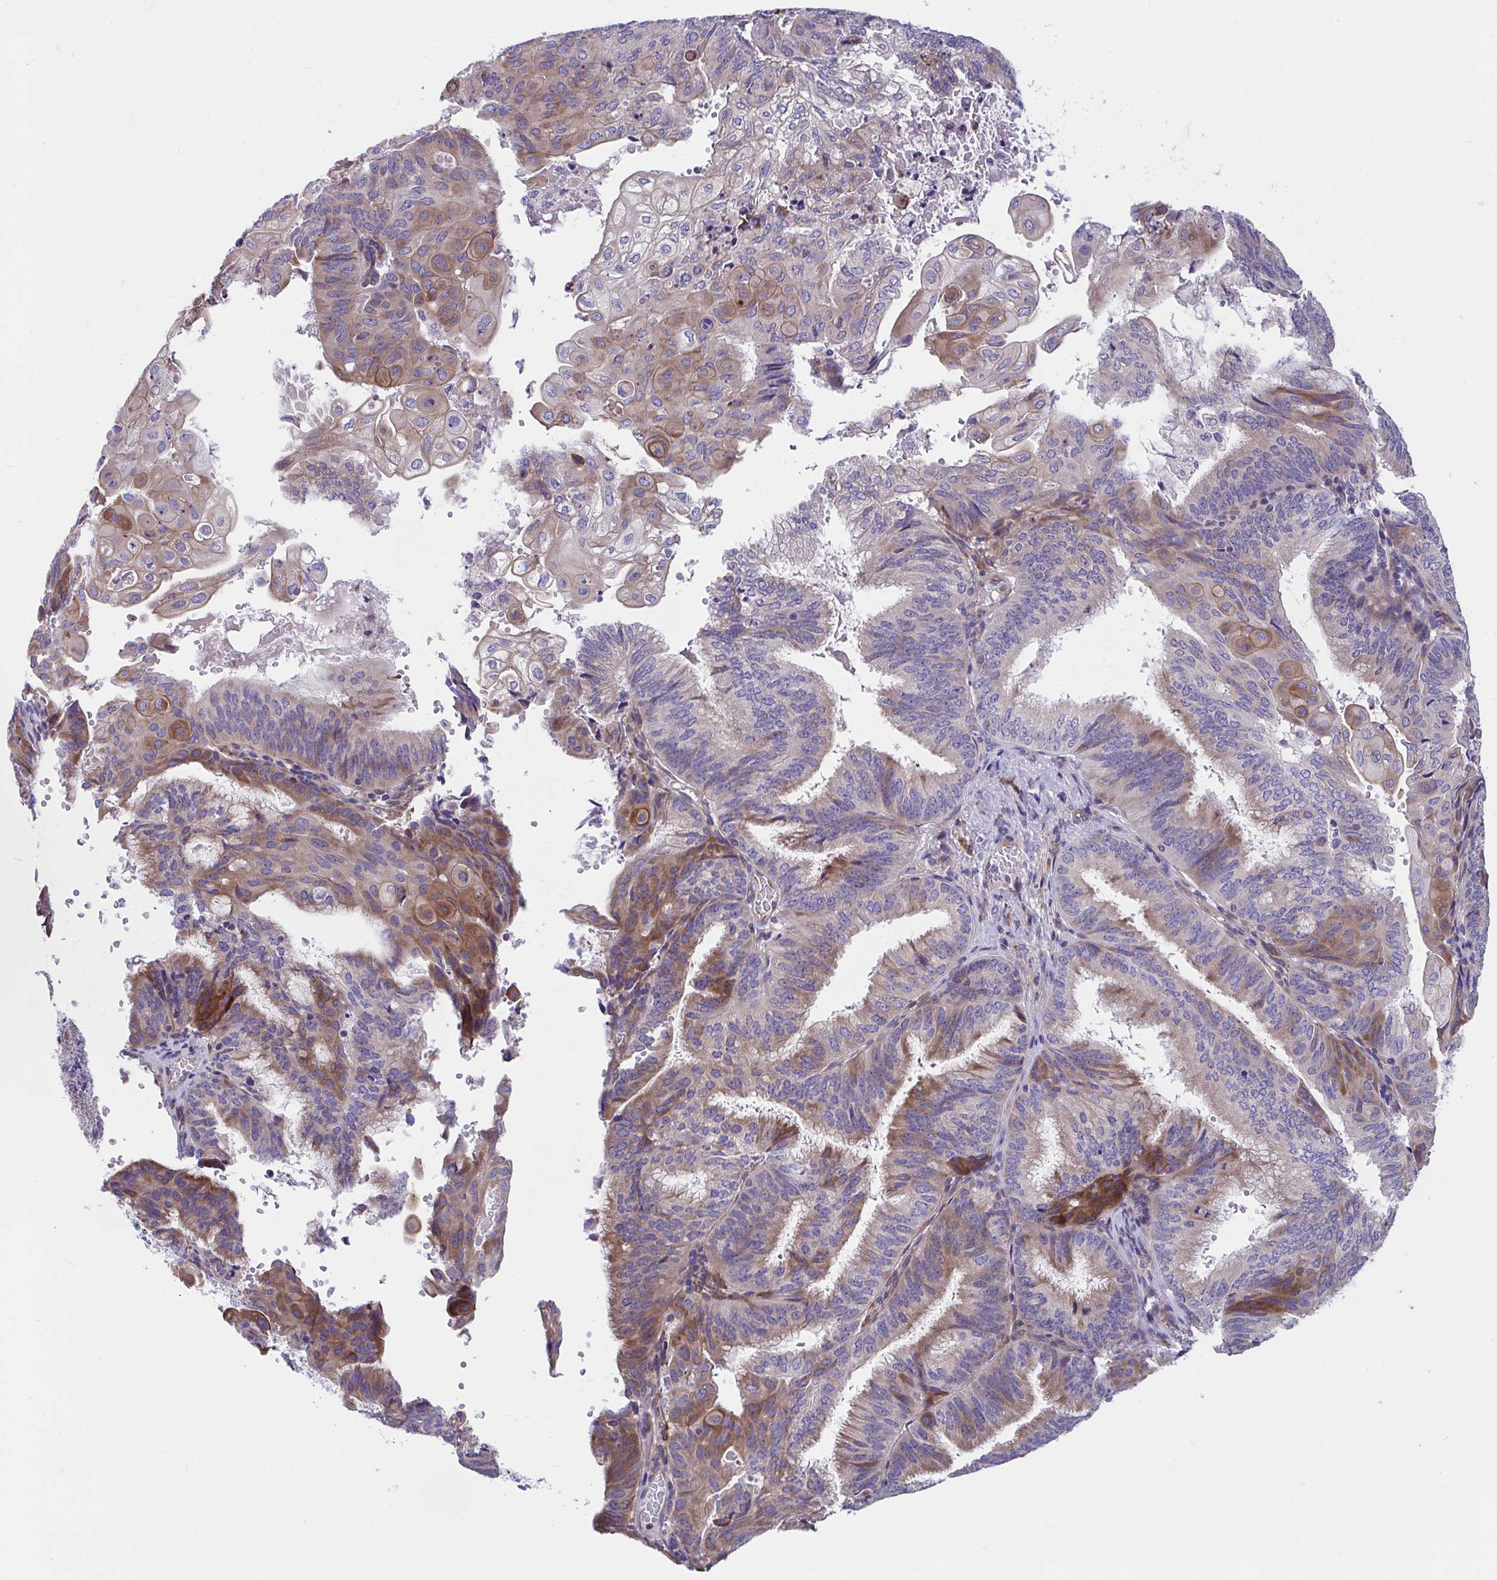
{"staining": {"intensity": "moderate", "quantity": "25%-75%", "location": "cytoplasmic/membranous"}, "tissue": "endometrial cancer", "cell_type": "Tumor cells", "image_type": "cancer", "snomed": [{"axis": "morphology", "description": "Adenocarcinoma, NOS"}, {"axis": "topography", "description": "Endometrium"}], "caption": "Immunohistochemistry histopathology image of neoplastic tissue: human adenocarcinoma (endometrial) stained using immunohistochemistry (IHC) reveals medium levels of moderate protein expression localized specifically in the cytoplasmic/membranous of tumor cells, appearing as a cytoplasmic/membranous brown color.", "gene": "WBP1", "patient": {"sex": "female", "age": 49}}